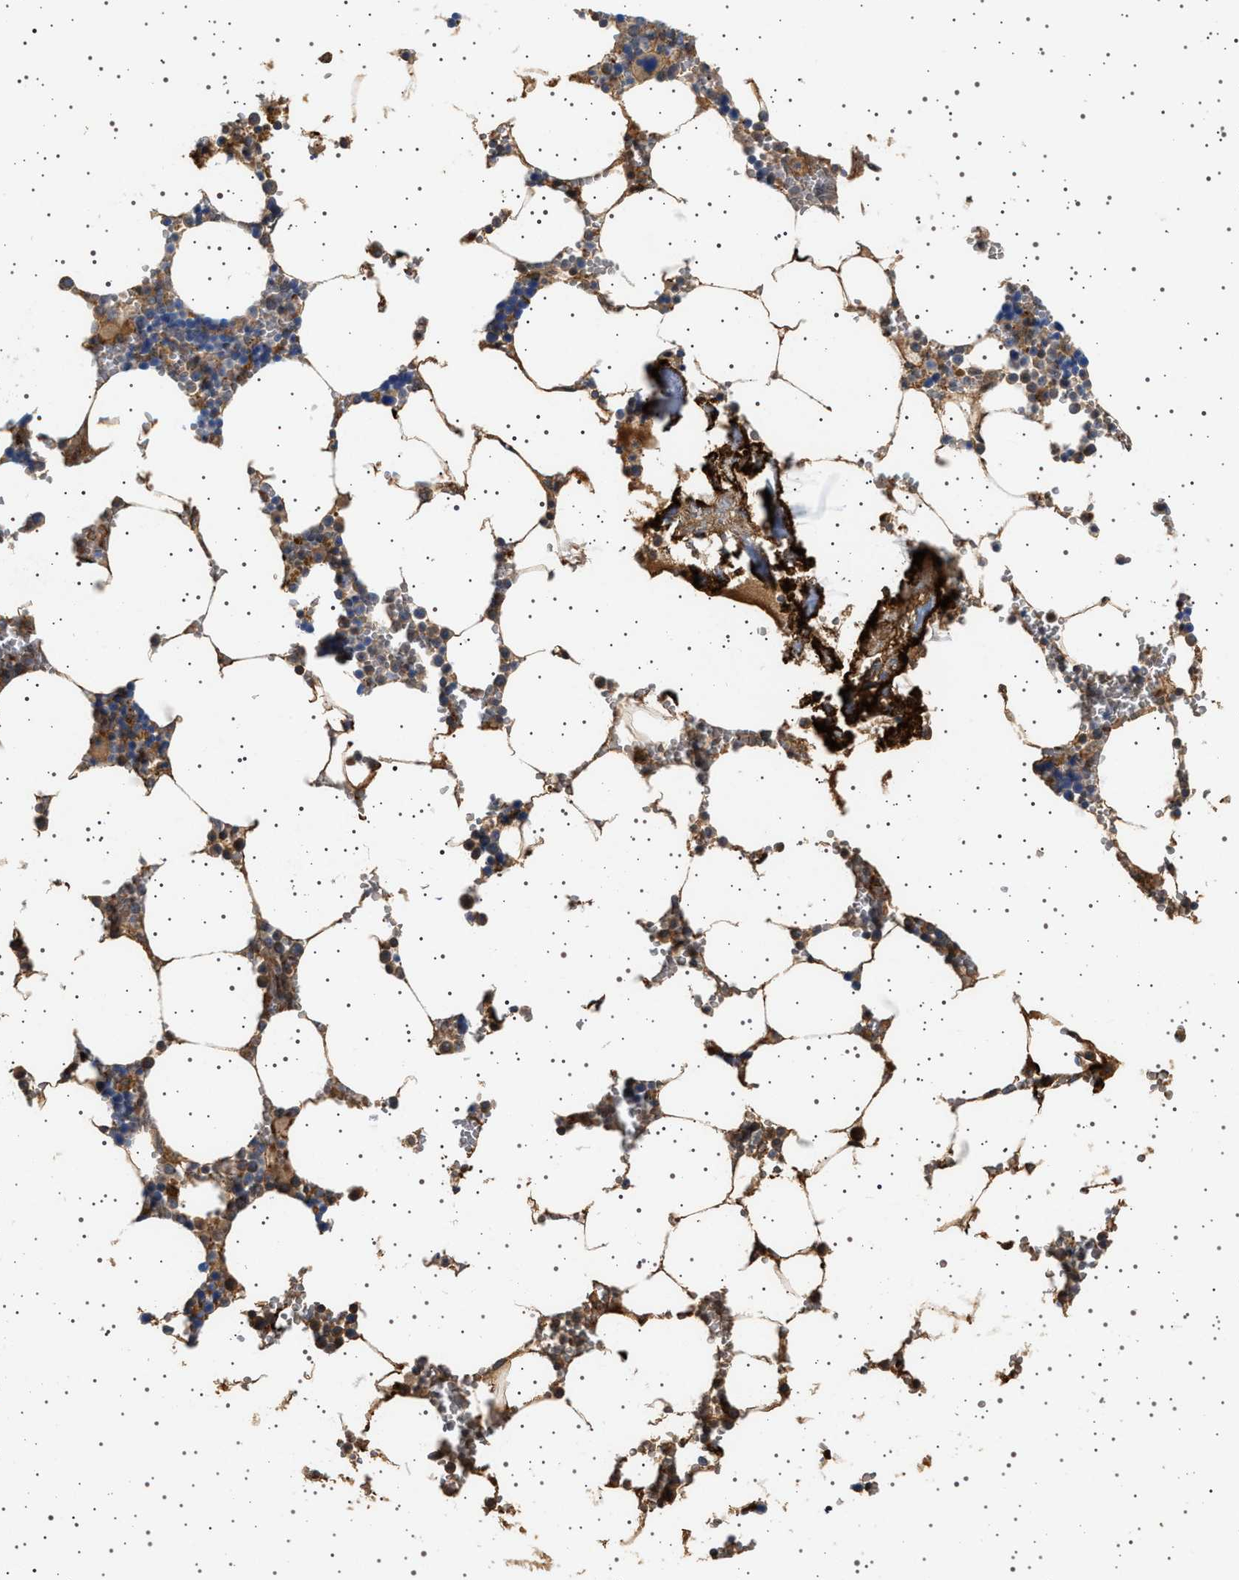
{"staining": {"intensity": "moderate", "quantity": "25%-75%", "location": "cytoplasmic/membranous"}, "tissue": "bone marrow", "cell_type": "Hematopoietic cells", "image_type": "normal", "snomed": [{"axis": "morphology", "description": "Normal tissue, NOS"}, {"axis": "topography", "description": "Bone marrow"}], "caption": "The histopathology image reveals staining of benign bone marrow, revealing moderate cytoplasmic/membranous protein positivity (brown color) within hematopoietic cells. (IHC, brightfield microscopy, high magnification).", "gene": "FICD", "patient": {"sex": "male", "age": 70}}